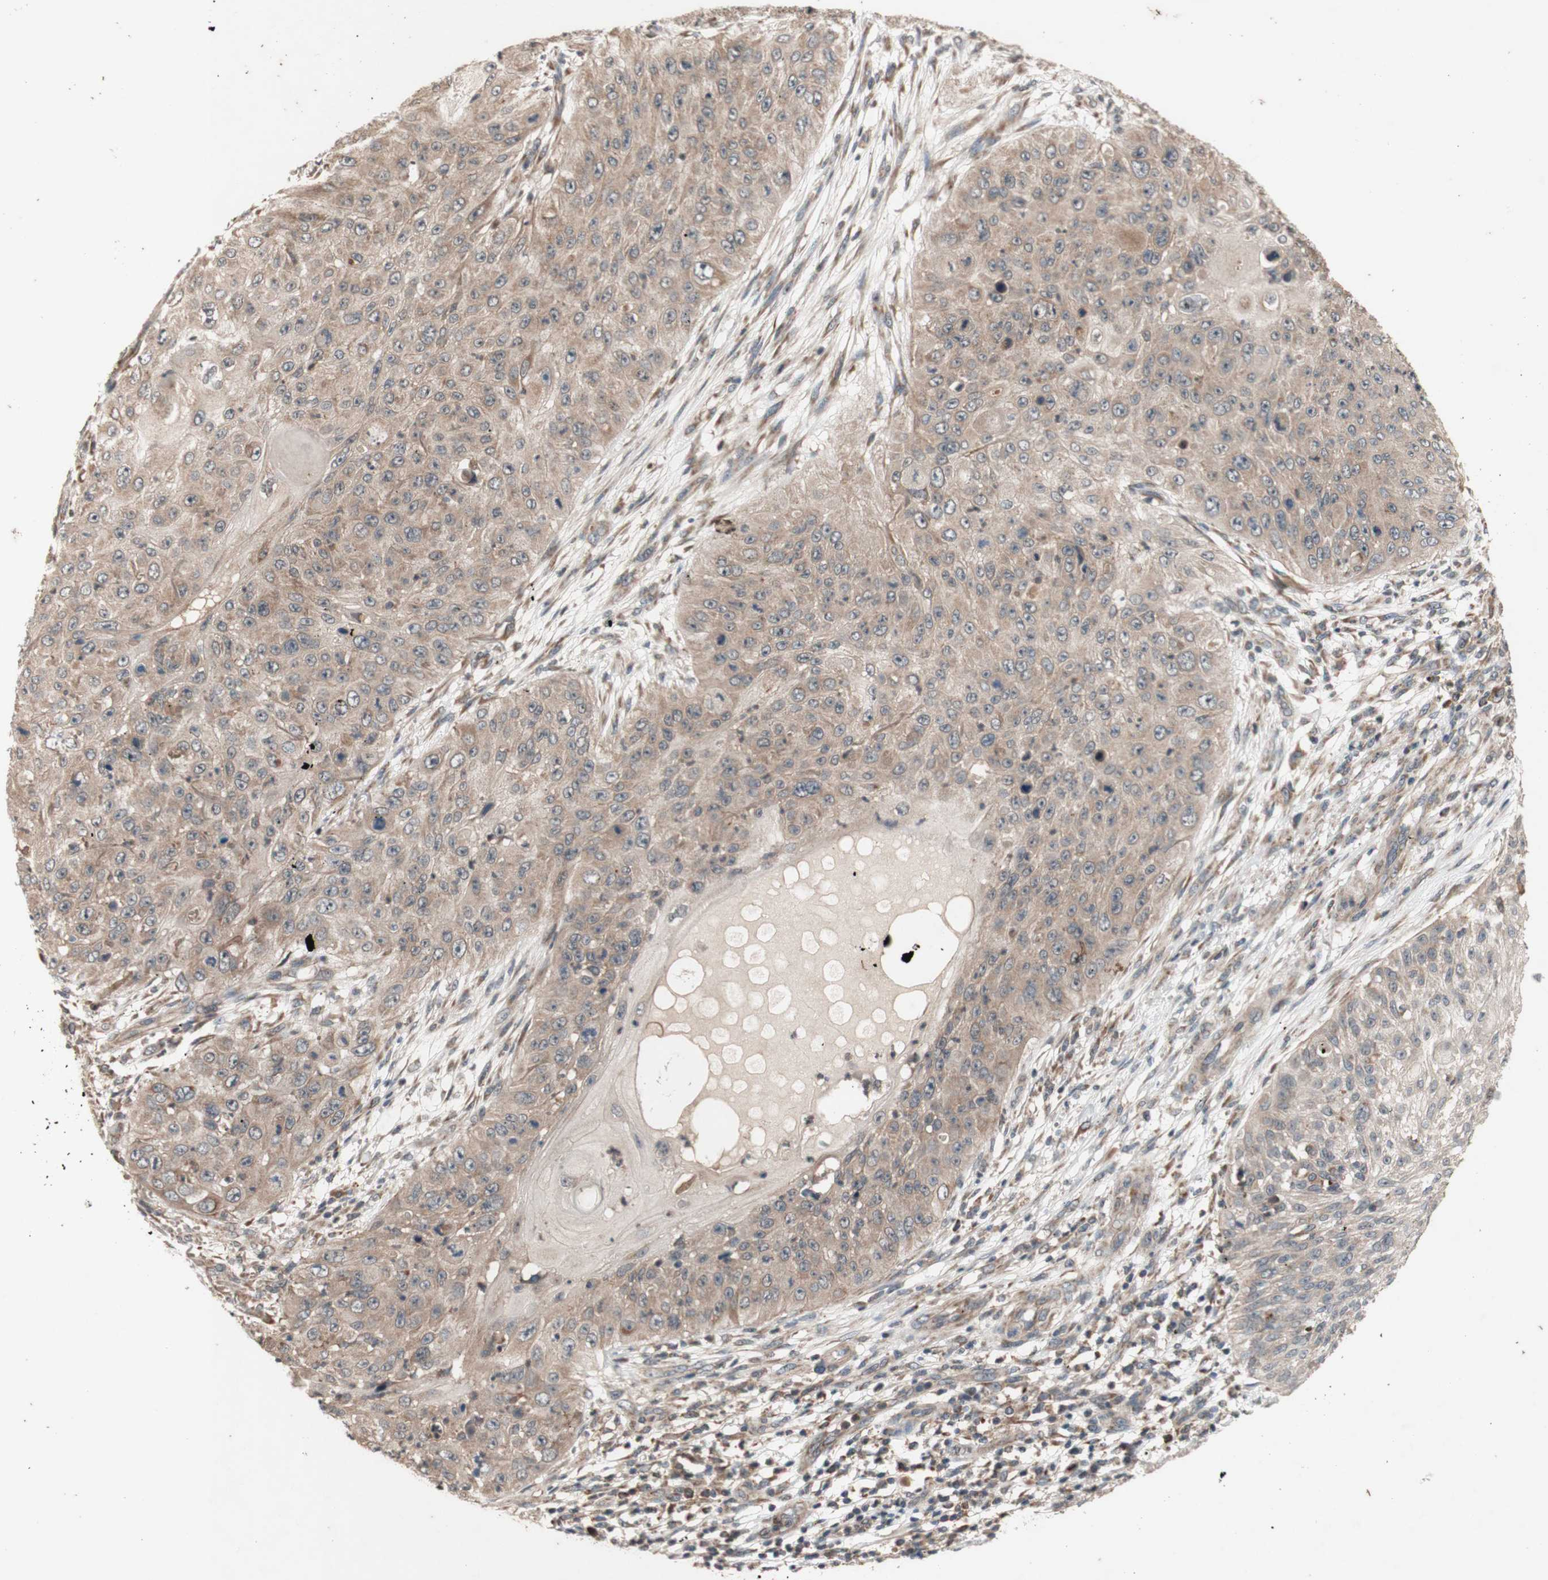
{"staining": {"intensity": "moderate", "quantity": ">75%", "location": "cytoplasmic/membranous"}, "tissue": "skin cancer", "cell_type": "Tumor cells", "image_type": "cancer", "snomed": [{"axis": "morphology", "description": "Squamous cell carcinoma, NOS"}, {"axis": "topography", "description": "Skin"}], "caption": "IHC of skin cancer reveals medium levels of moderate cytoplasmic/membranous positivity in approximately >75% of tumor cells. Nuclei are stained in blue.", "gene": "DDOST", "patient": {"sex": "female", "age": 80}}